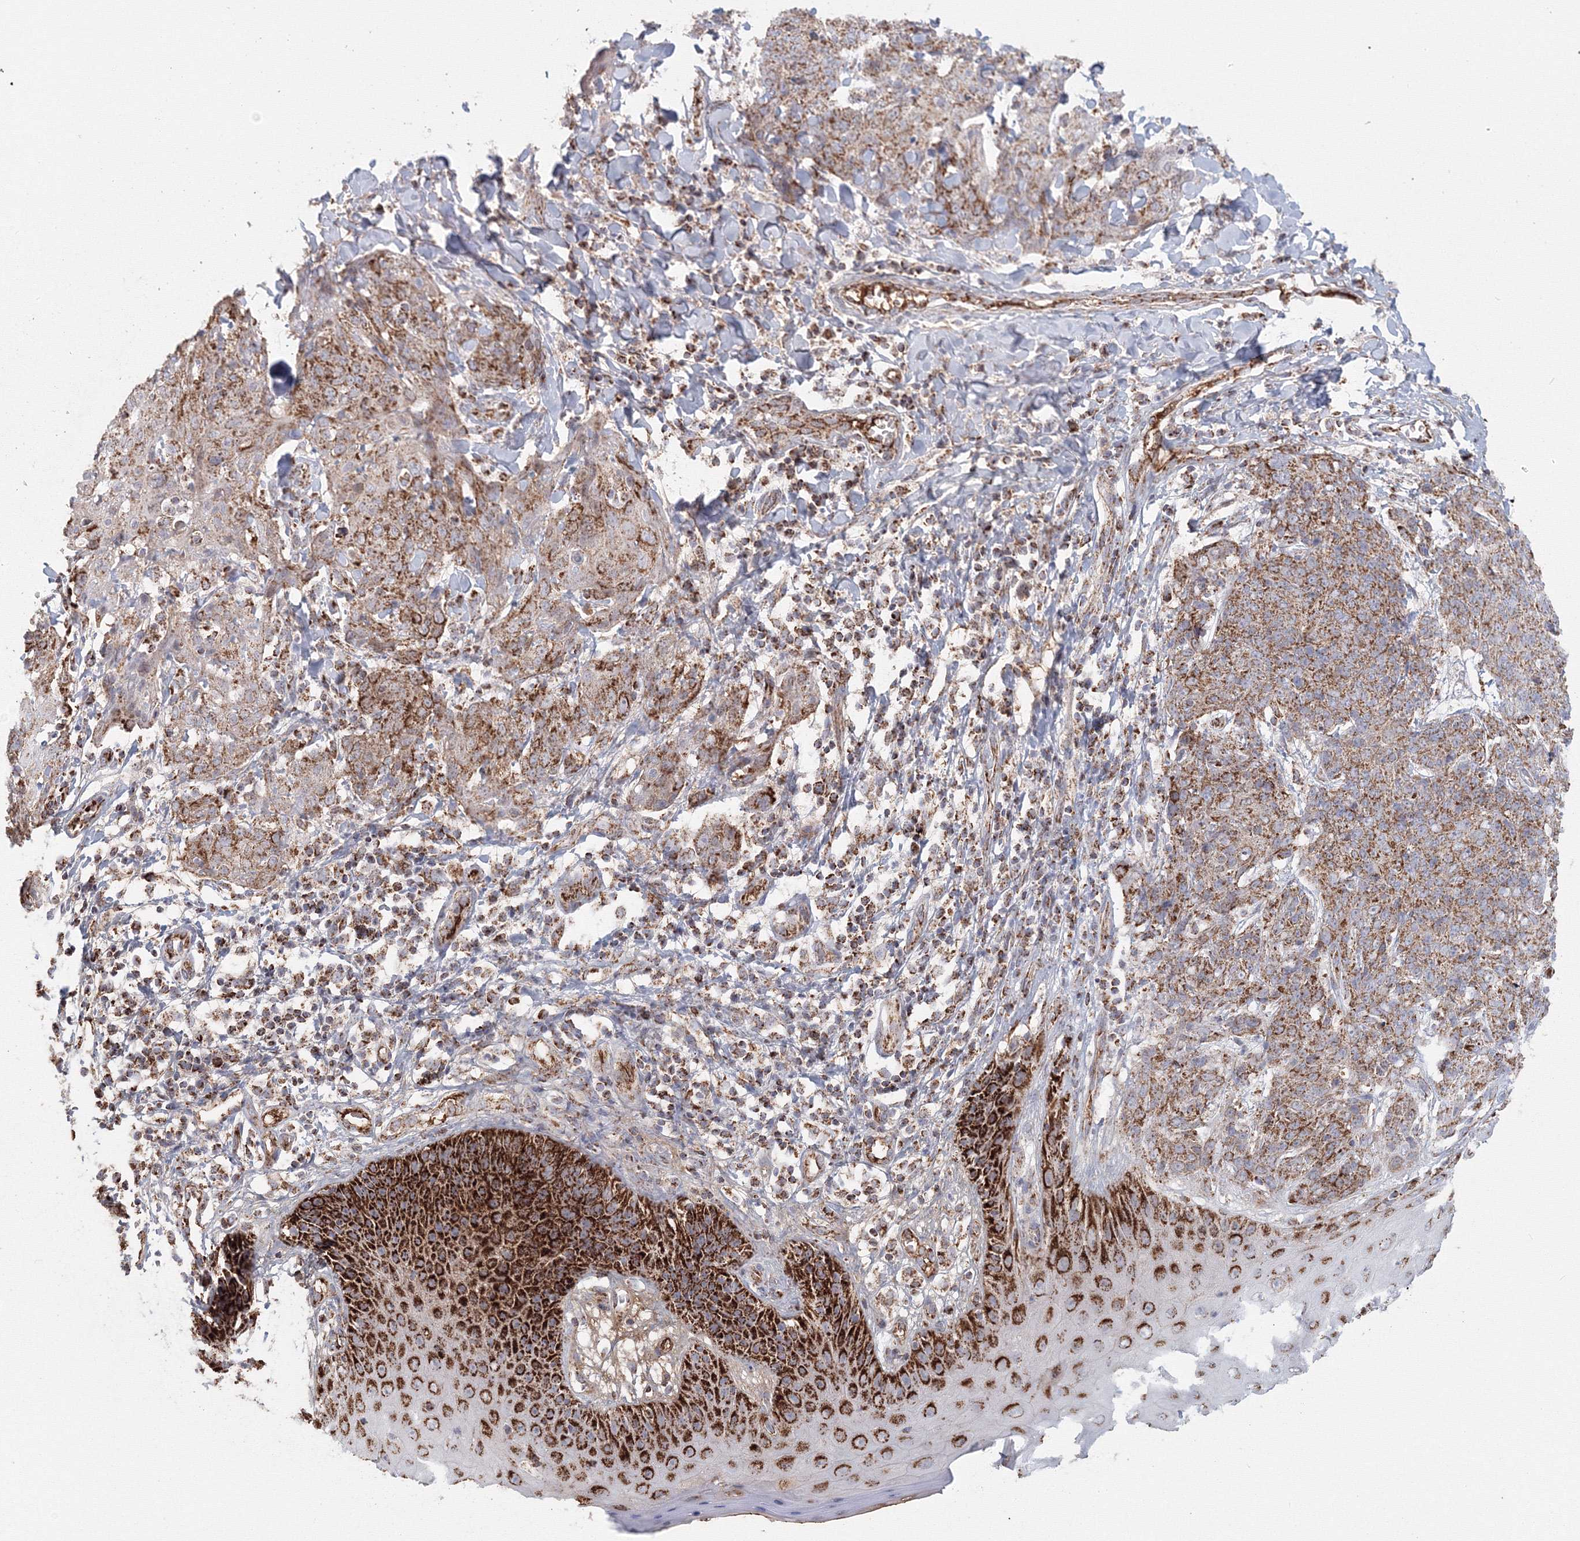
{"staining": {"intensity": "strong", "quantity": ">75%", "location": "cytoplasmic/membranous"}, "tissue": "skin cancer", "cell_type": "Tumor cells", "image_type": "cancer", "snomed": [{"axis": "morphology", "description": "Squamous cell carcinoma, NOS"}, {"axis": "topography", "description": "Skin"}, {"axis": "topography", "description": "Vulva"}], "caption": "Squamous cell carcinoma (skin) stained with a protein marker shows strong staining in tumor cells.", "gene": "GRPEL1", "patient": {"sex": "female", "age": 85}}